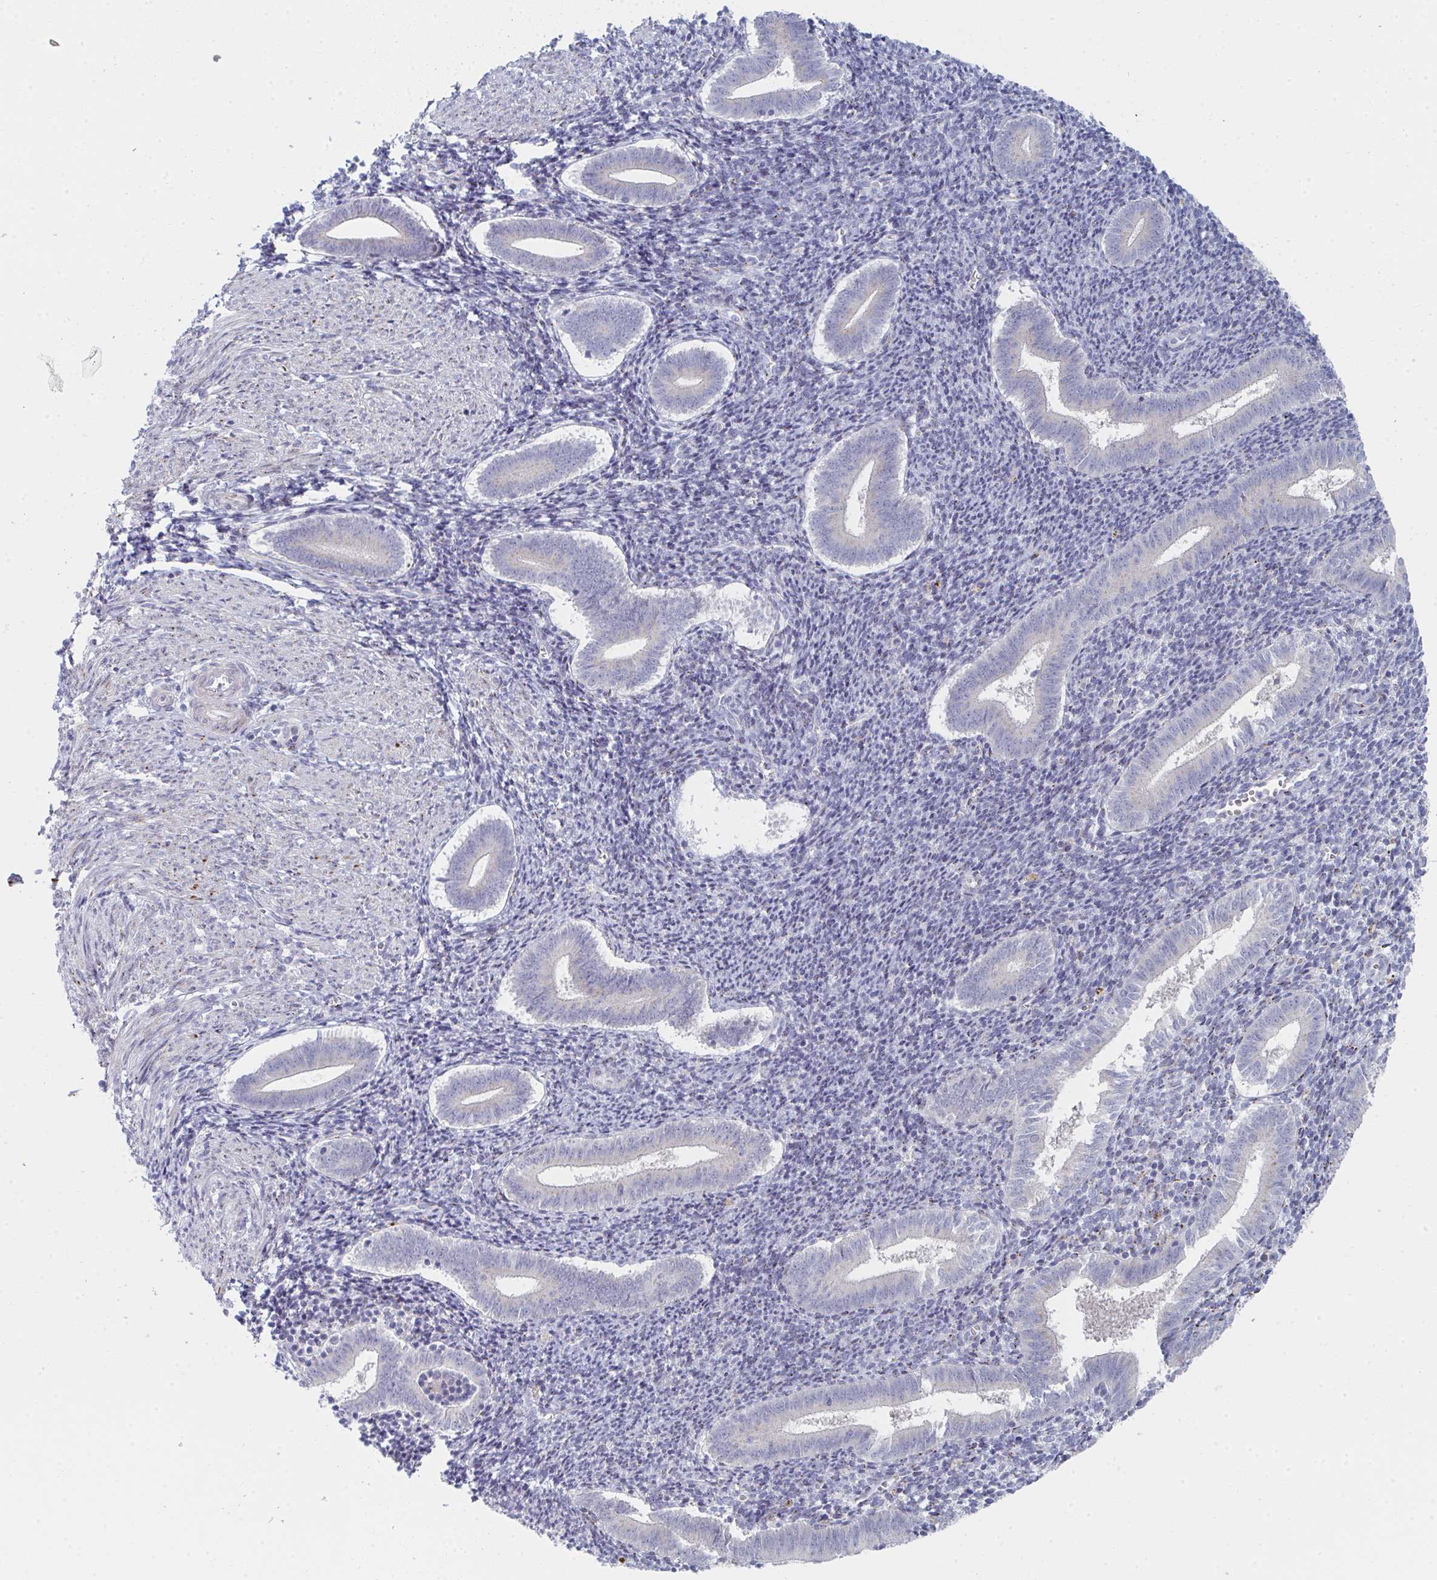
{"staining": {"intensity": "negative", "quantity": "none", "location": "none"}, "tissue": "endometrium", "cell_type": "Cells in endometrial stroma", "image_type": "normal", "snomed": [{"axis": "morphology", "description": "Normal tissue, NOS"}, {"axis": "topography", "description": "Endometrium"}], "caption": "High magnification brightfield microscopy of unremarkable endometrium stained with DAB (3,3'-diaminobenzidine) (brown) and counterstained with hematoxylin (blue): cells in endometrial stroma show no significant staining. (DAB IHC visualized using brightfield microscopy, high magnification).", "gene": "PSMG1", "patient": {"sex": "female", "age": 25}}